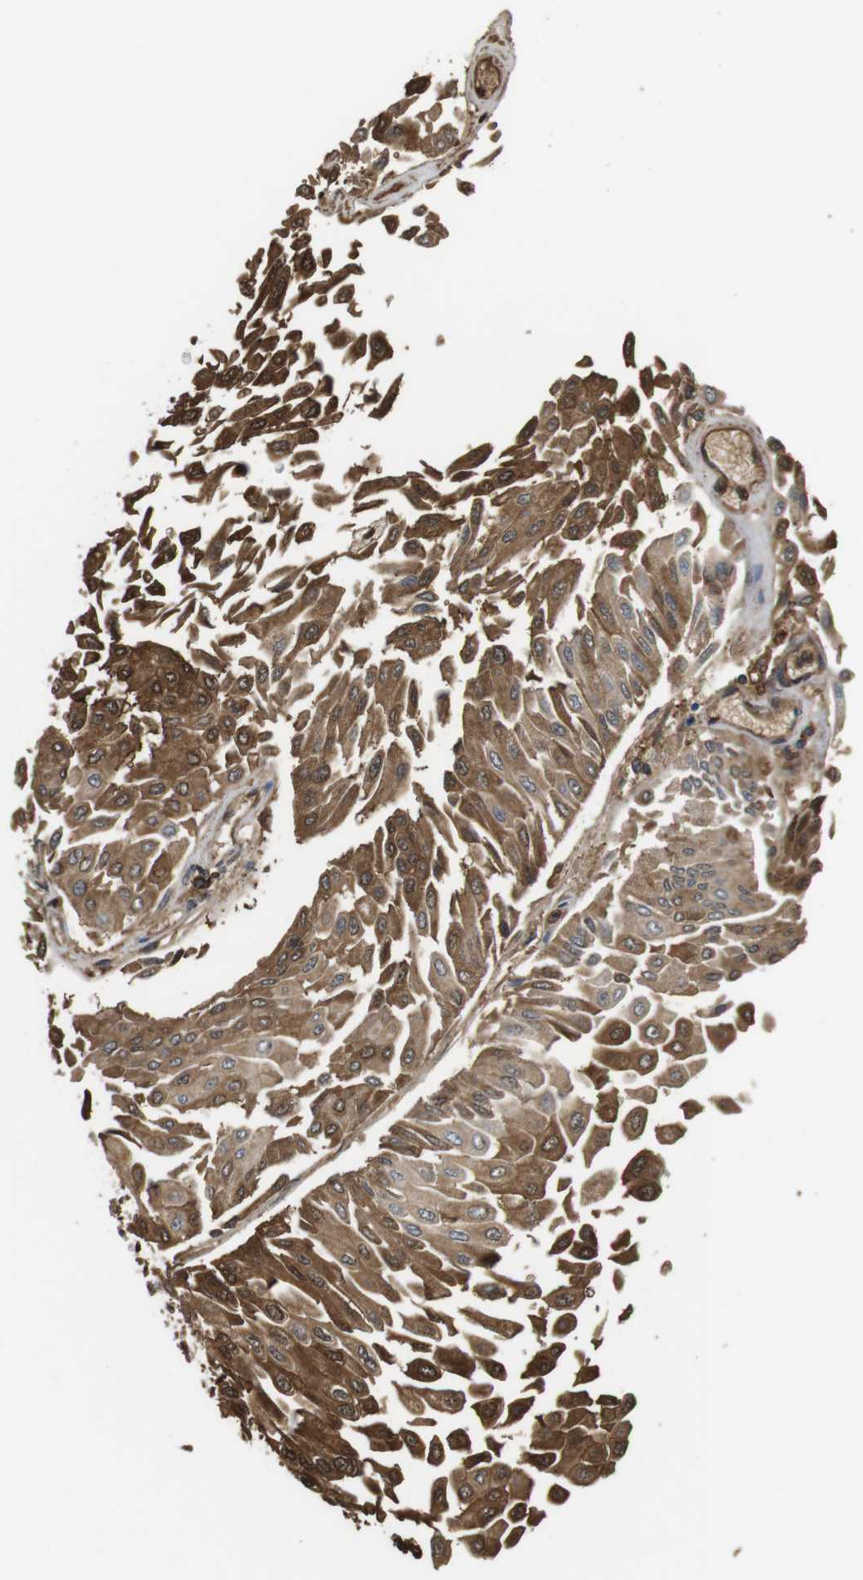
{"staining": {"intensity": "moderate", "quantity": ">75%", "location": "cytoplasmic/membranous,nuclear"}, "tissue": "urothelial cancer", "cell_type": "Tumor cells", "image_type": "cancer", "snomed": [{"axis": "morphology", "description": "Urothelial carcinoma, Low grade"}, {"axis": "topography", "description": "Urinary bladder"}], "caption": "Urothelial cancer was stained to show a protein in brown. There is medium levels of moderate cytoplasmic/membranous and nuclear positivity in about >75% of tumor cells.", "gene": "LDHA", "patient": {"sex": "male", "age": 67}}